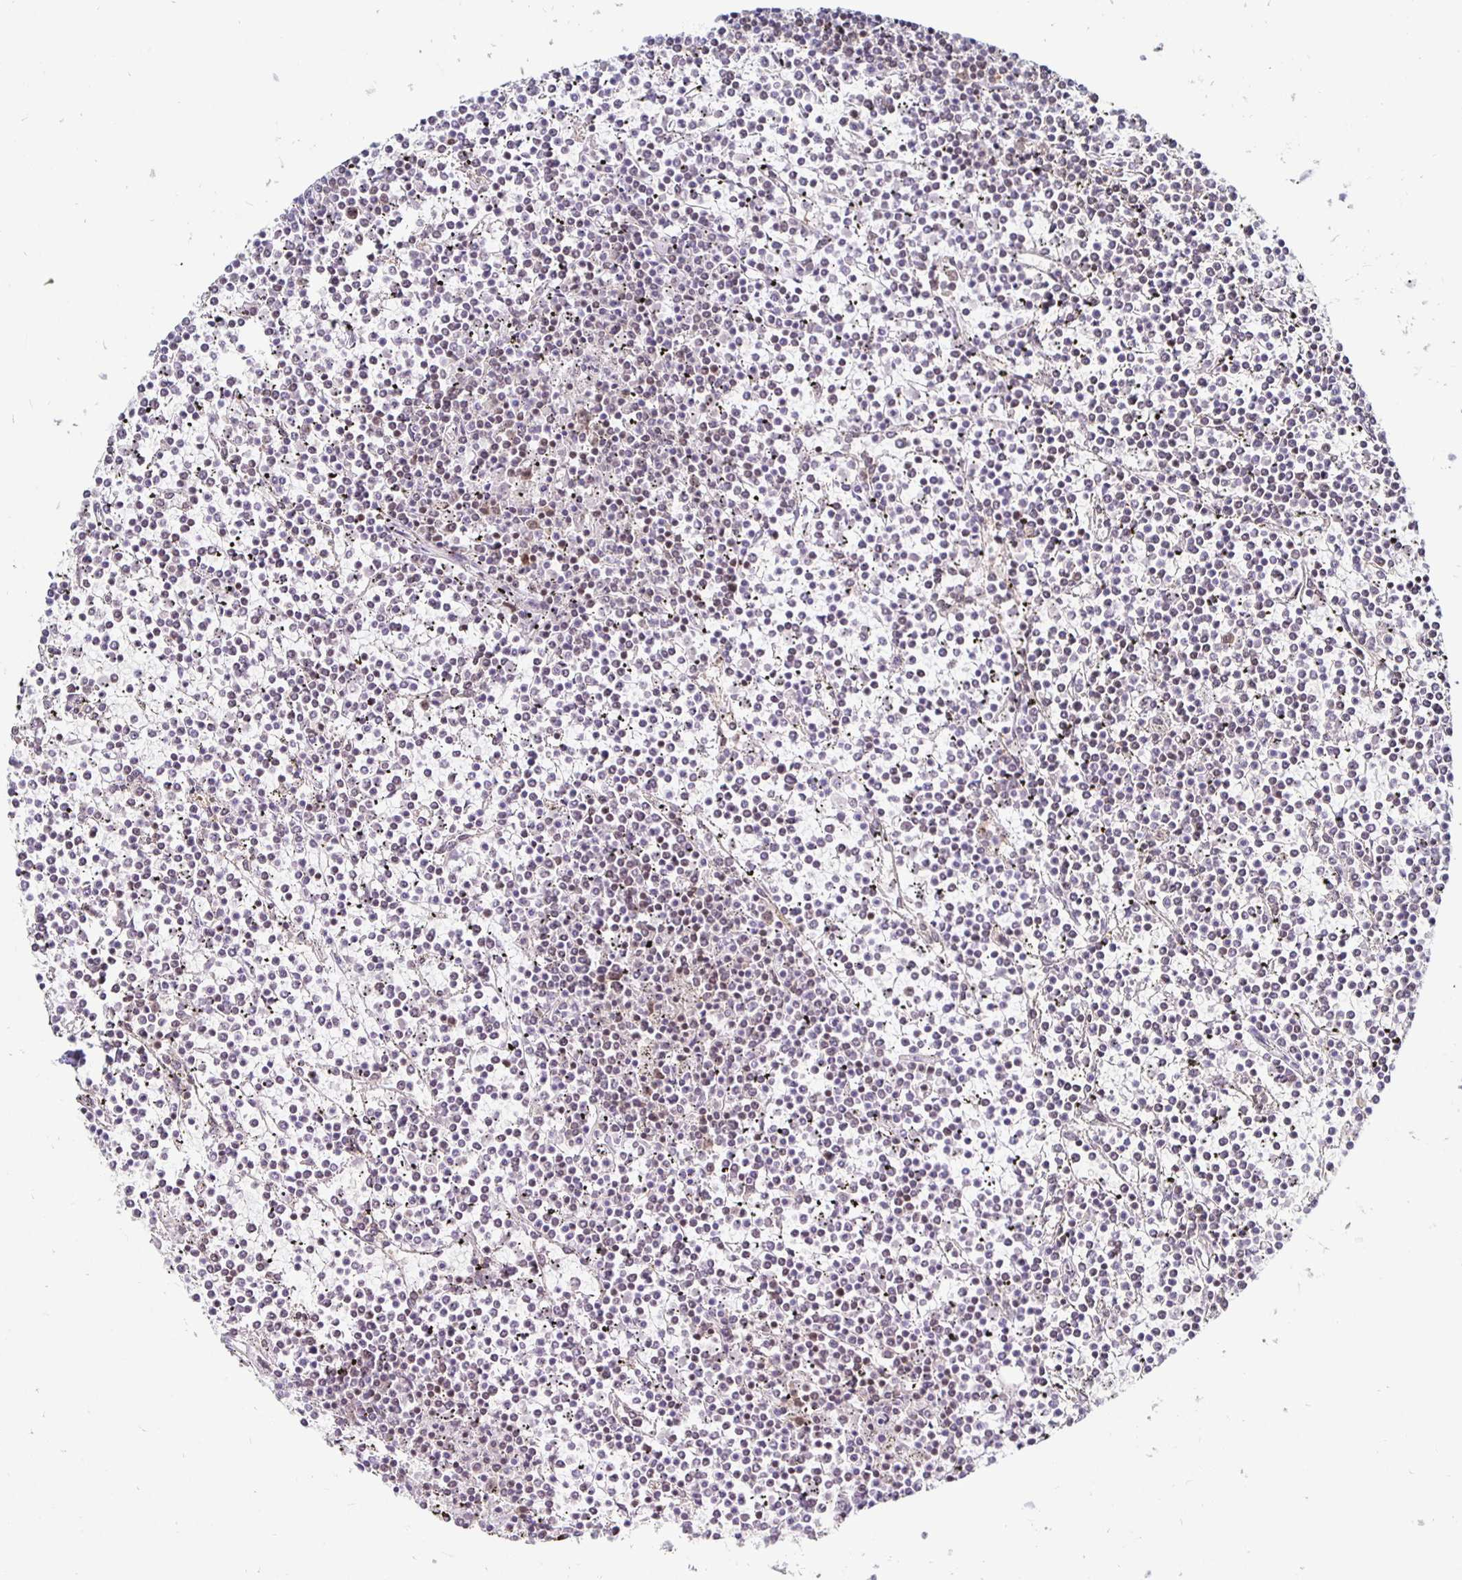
{"staining": {"intensity": "negative", "quantity": "none", "location": "none"}, "tissue": "lymphoma", "cell_type": "Tumor cells", "image_type": "cancer", "snomed": [{"axis": "morphology", "description": "Malignant lymphoma, non-Hodgkin's type, Low grade"}, {"axis": "topography", "description": "Spleen"}], "caption": "The photomicrograph exhibits no significant expression in tumor cells of low-grade malignant lymphoma, non-Hodgkin's type.", "gene": "PDAP1", "patient": {"sex": "female", "age": 19}}